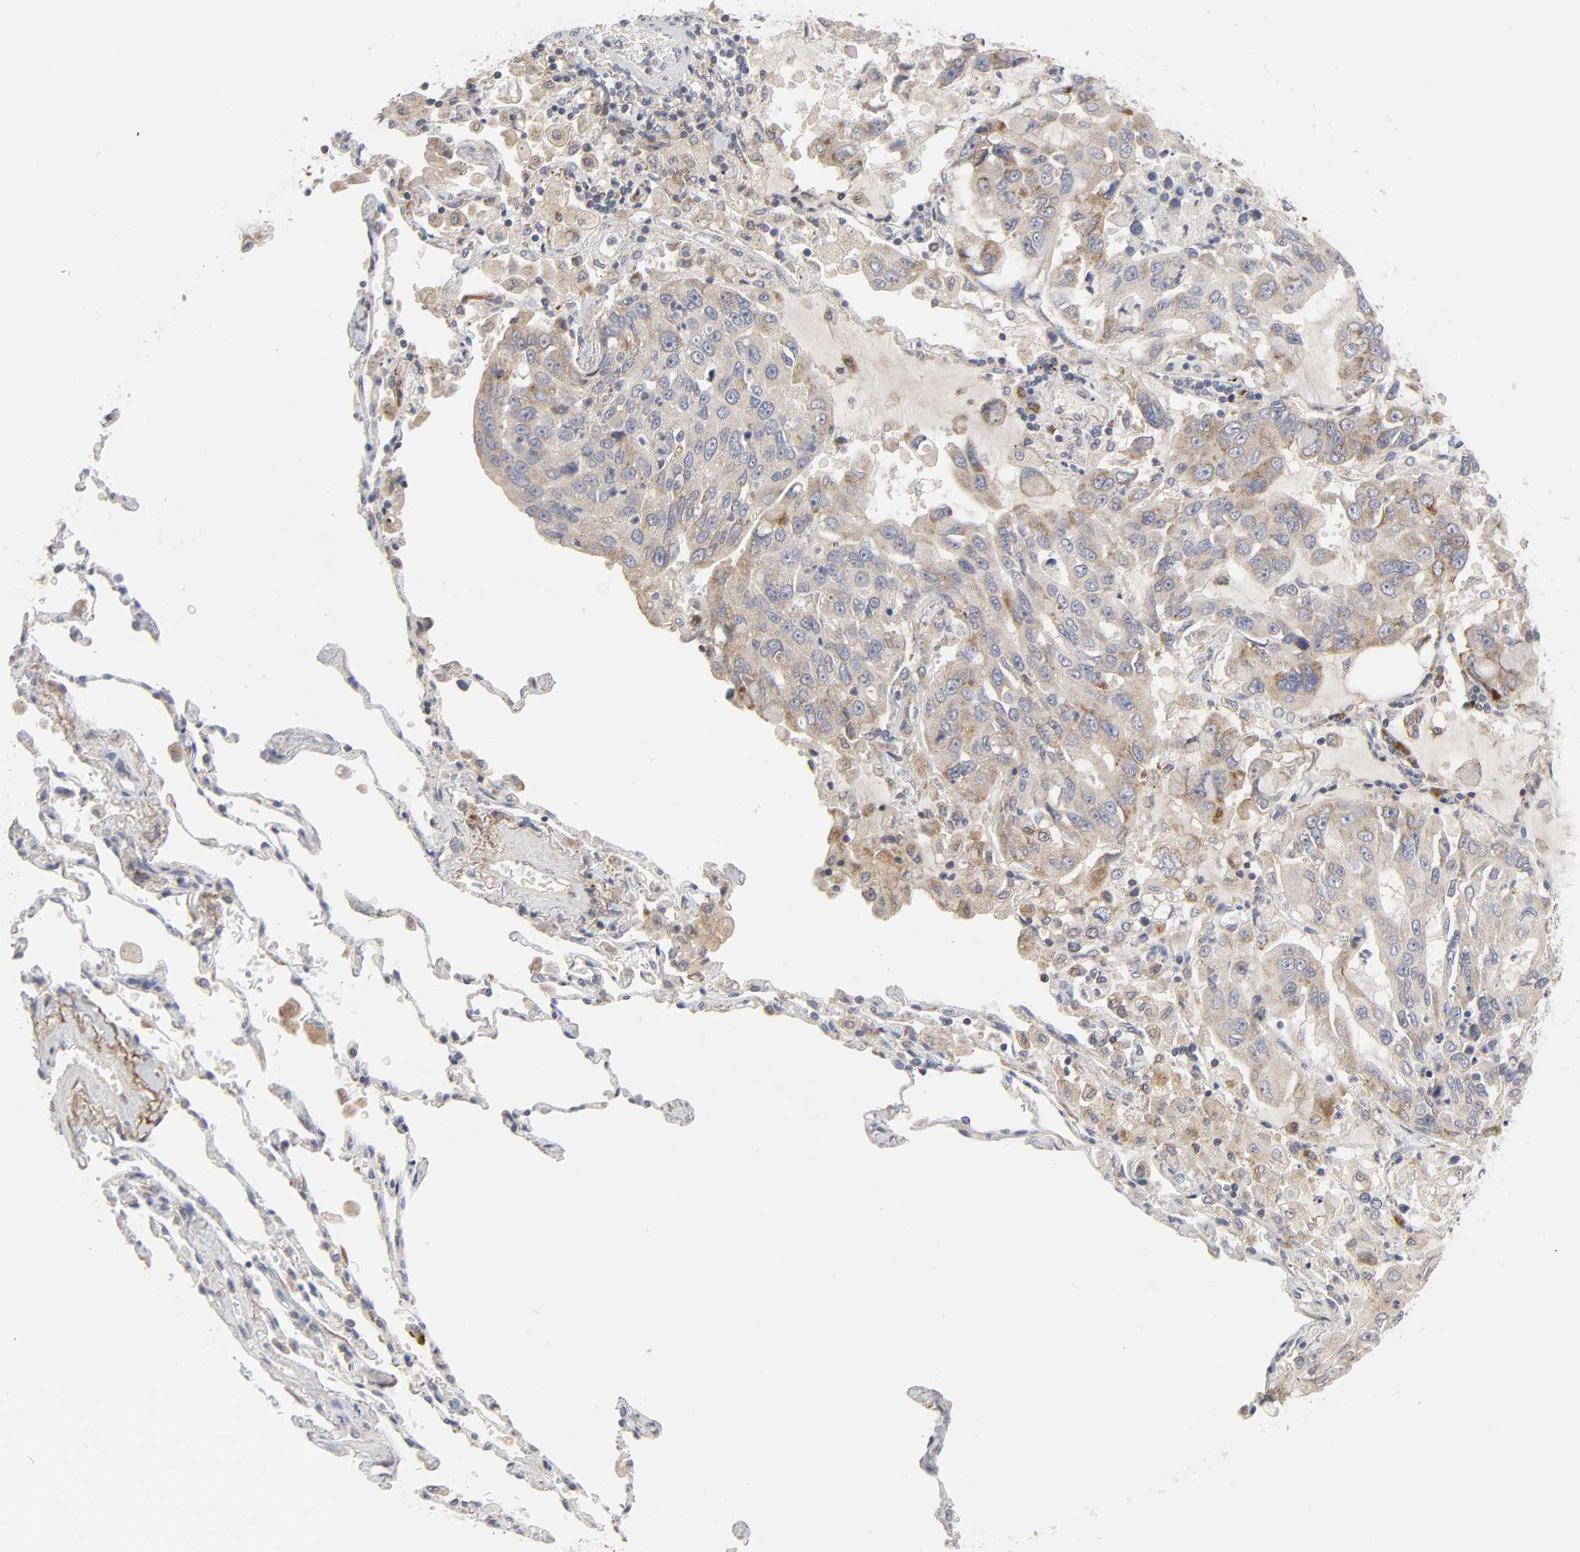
{"staining": {"intensity": "moderate", "quantity": ">75%", "location": "cytoplasmic/membranous"}, "tissue": "lung cancer", "cell_type": "Tumor cells", "image_type": "cancer", "snomed": [{"axis": "morphology", "description": "Adenocarcinoma, NOS"}, {"axis": "topography", "description": "Lung"}], "caption": "A micrograph of human lung adenocarcinoma stained for a protein demonstrates moderate cytoplasmic/membranous brown staining in tumor cells.", "gene": "IL4R", "patient": {"sex": "male", "age": 64}}